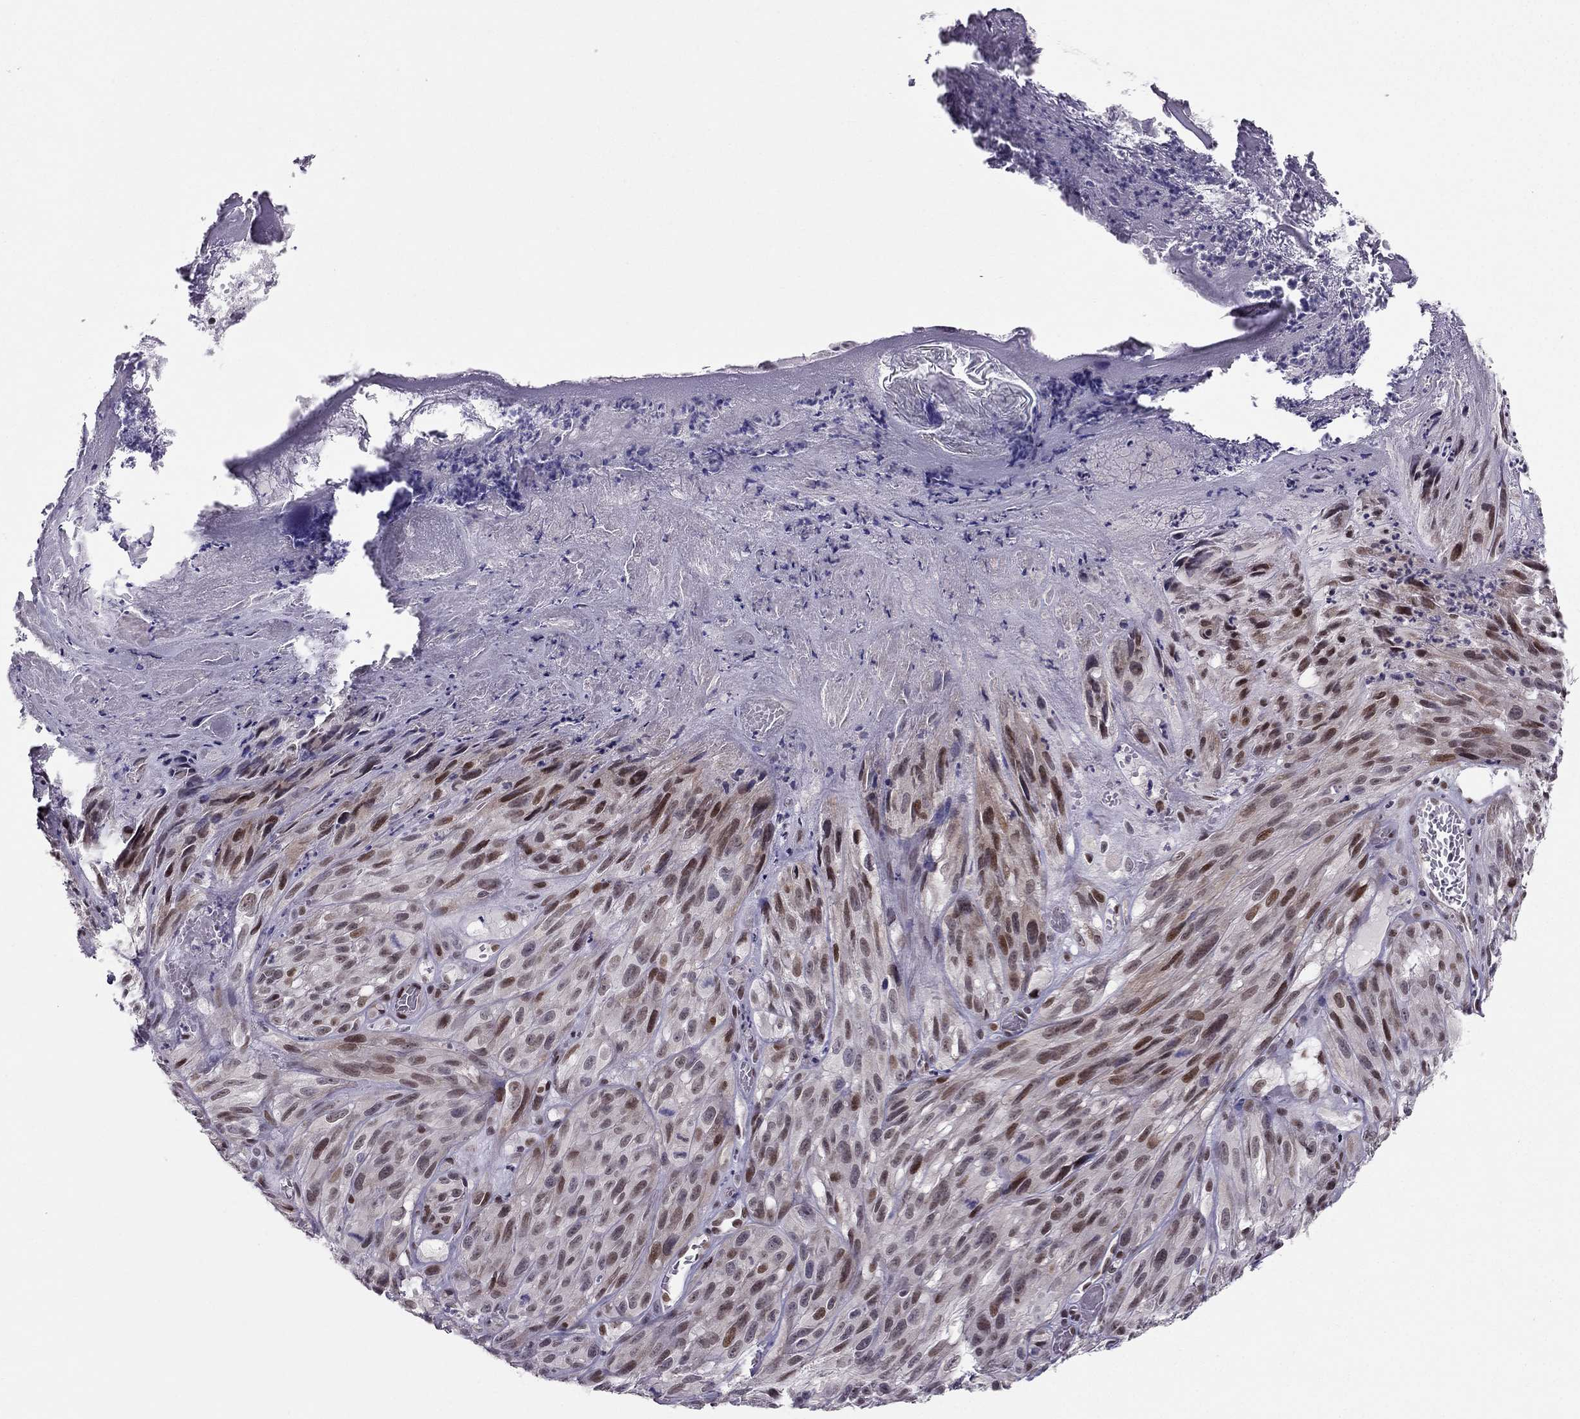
{"staining": {"intensity": "moderate", "quantity": "<25%", "location": "nuclear"}, "tissue": "melanoma", "cell_type": "Tumor cells", "image_type": "cancer", "snomed": [{"axis": "morphology", "description": "Malignant melanoma, NOS"}, {"axis": "topography", "description": "Skin"}], "caption": "Immunohistochemistry of human malignant melanoma shows low levels of moderate nuclear expression in approximately <25% of tumor cells.", "gene": "RPRD2", "patient": {"sex": "male", "age": 51}}